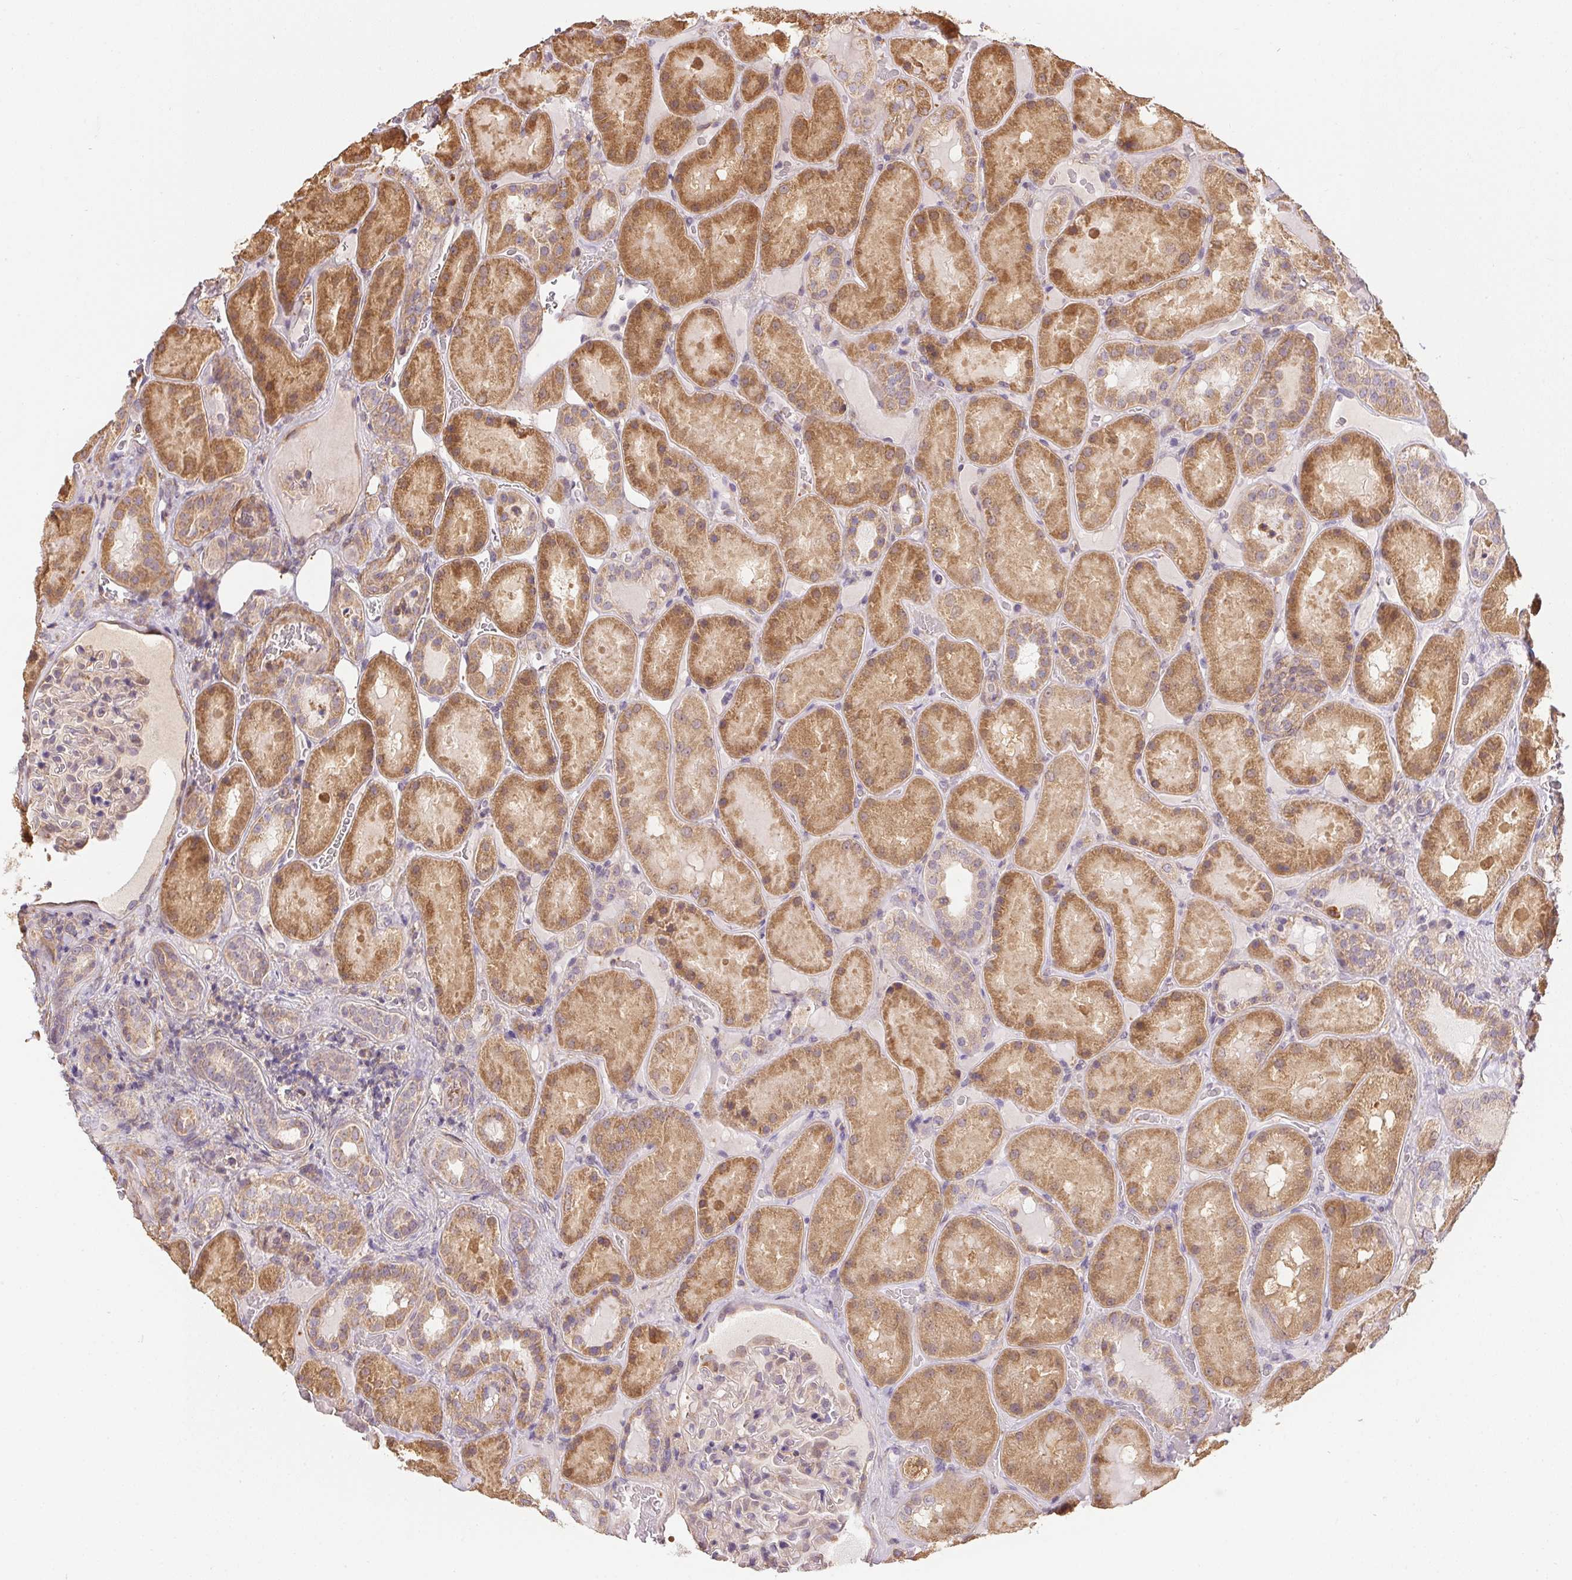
{"staining": {"intensity": "negative", "quantity": "none", "location": "none"}, "tissue": "kidney", "cell_type": "Cells in glomeruli", "image_type": "normal", "snomed": [{"axis": "morphology", "description": "Normal tissue, NOS"}, {"axis": "topography", "description": "Kidney"}], "caption": "Benign kidney was stained to show a protein in brown. There is no significant expression in cells in glomeruli. (Stains: DAB (3,3'-diaminobenzidine) immunohistochemistry (IHC) with hematoxylin counter stain, Microscopy: brightfield microscopy at high magnification).", "gene": "REV3L", "patient": {"sex": "male", "age": 73}}